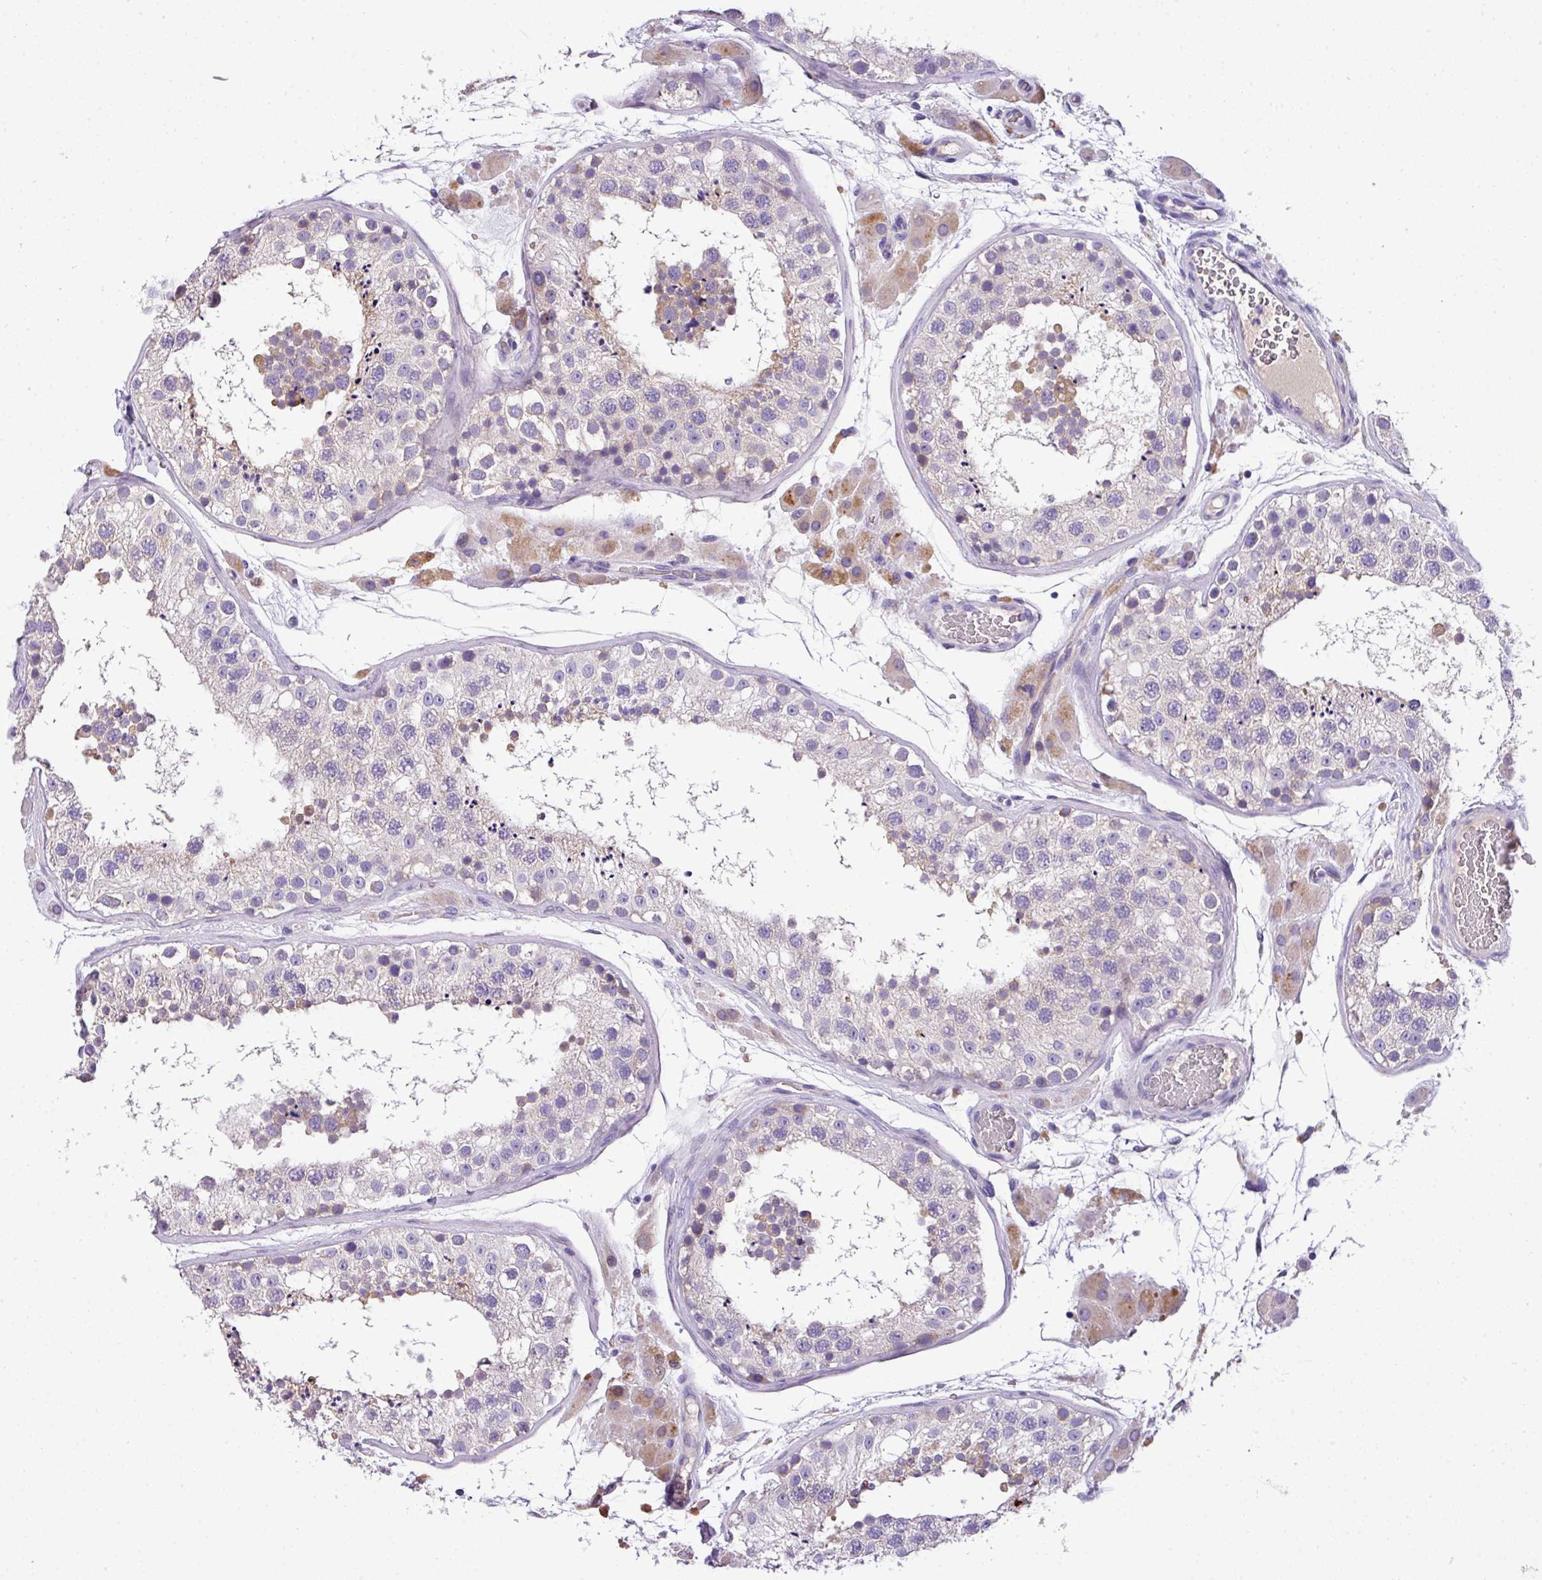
{"staining": {"intensity": "moderate", "quantity": "<25%", "location": "cytoplasmic/membranous"}, "tissue": "testis", "cell_type": "Cells in seminiferous ducts", "image_type": "normal", "snomed": [{"axis": "morphology", "description": "Normal tissue, NOS"}, {"axis": "topography", "description": "Testis"}], "caption": "IHC of benign human testis reveals low levels of moderate cytoplasmic/membranous expression in about <25% of cells in seminiferous ducts.", "gene": "ANXA2R", "patient": {"sex": "male", "age": 26}}